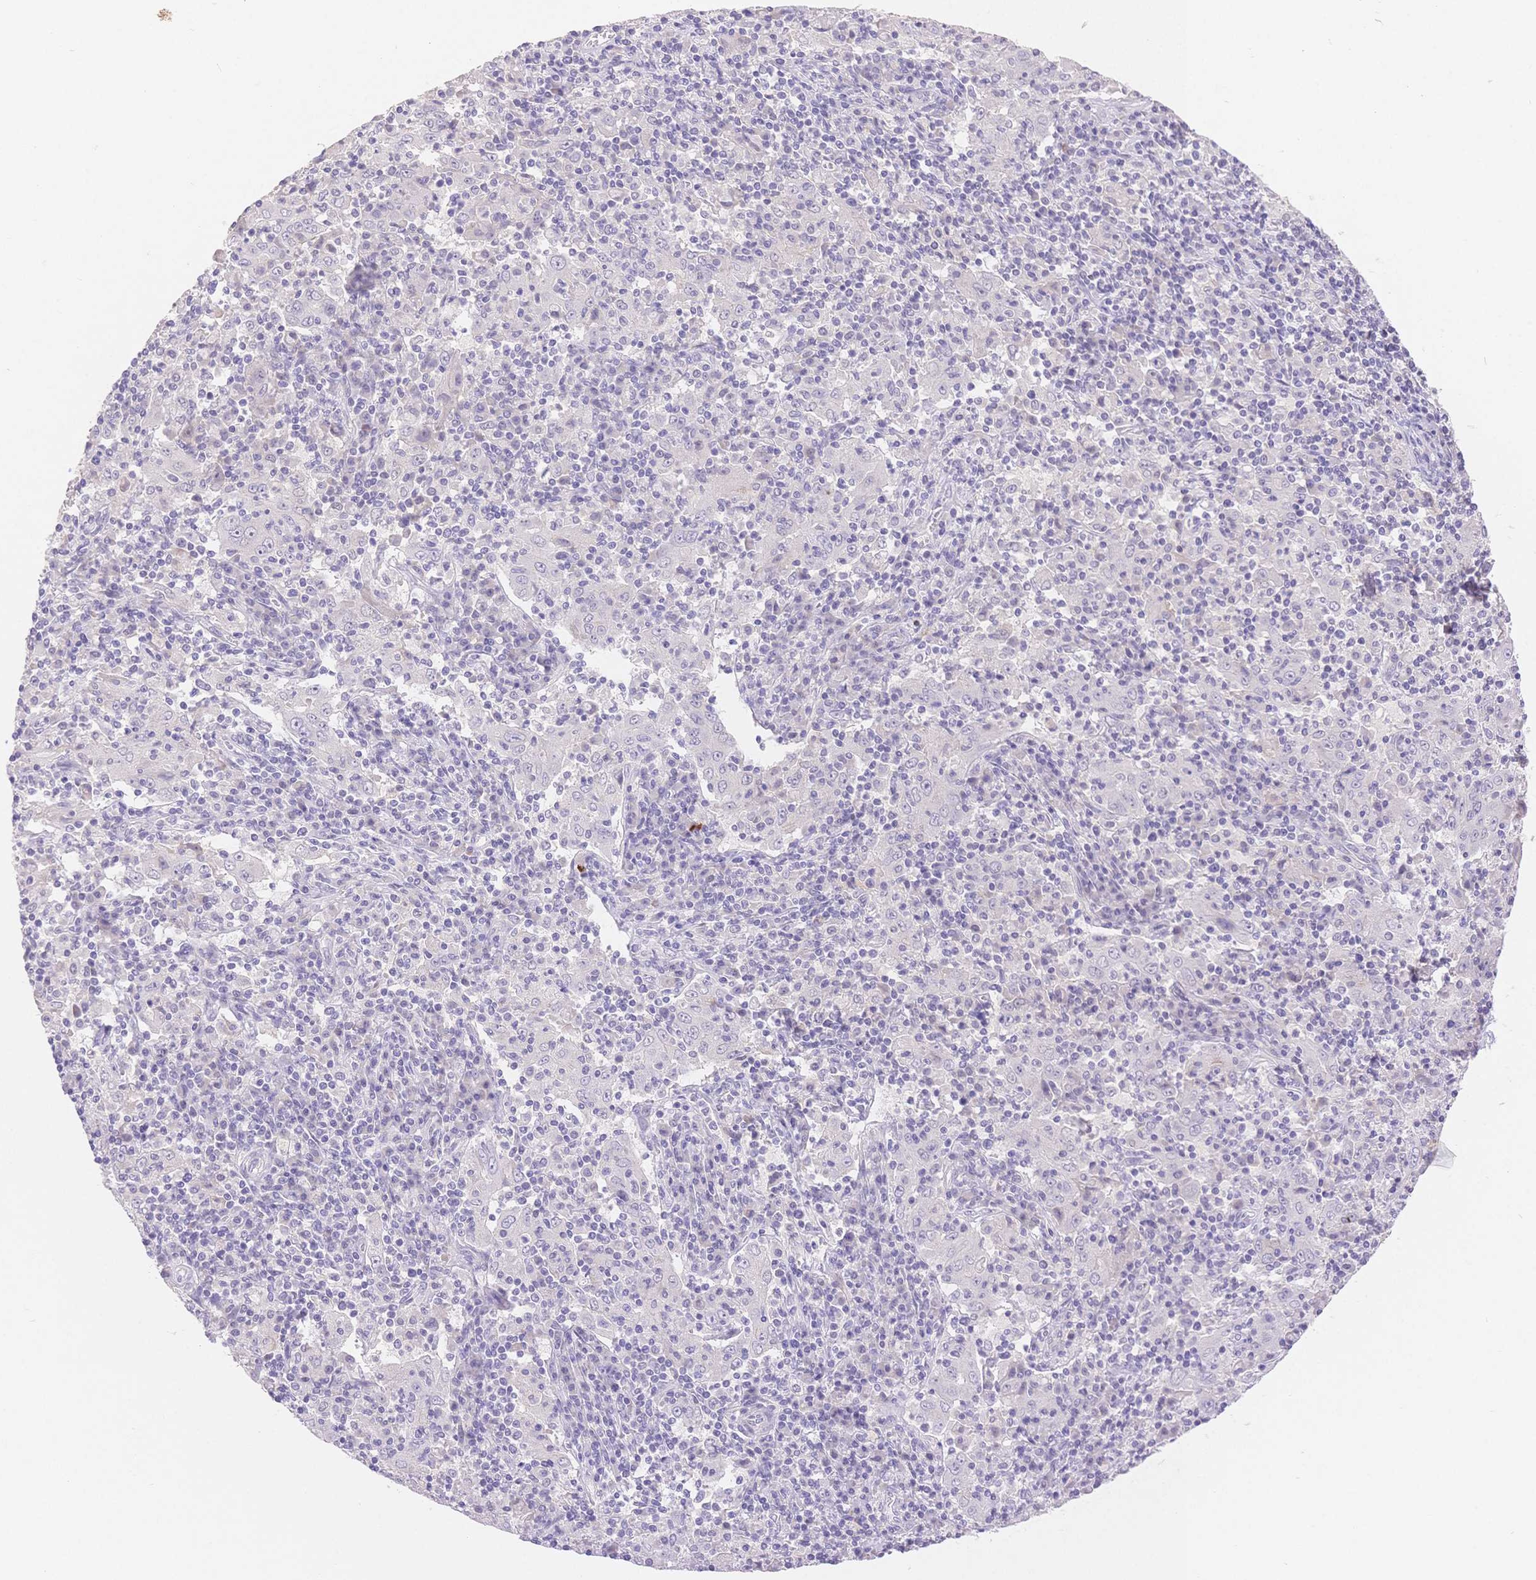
{"staining": {"intensity": "negative", "quantity": "none", "location": "none"}, "tissue": "pancreatic cancer", "cell_type": "Tumor cells", "image_type": "cancer", "snomed": [{"axis": "morphology", "description": "Adenocarcinoma, NOS"}, {"axis": "topography", "description": "Pancreas"}], "caption": "Pancreatic cancer was stained to show a protein in brown. There is no significant expression in tumor cells. (DAB IHC with hematoxylin counter stain).", "gene": "MYOM1", "patient": {"sex": "male", "age": 63}}